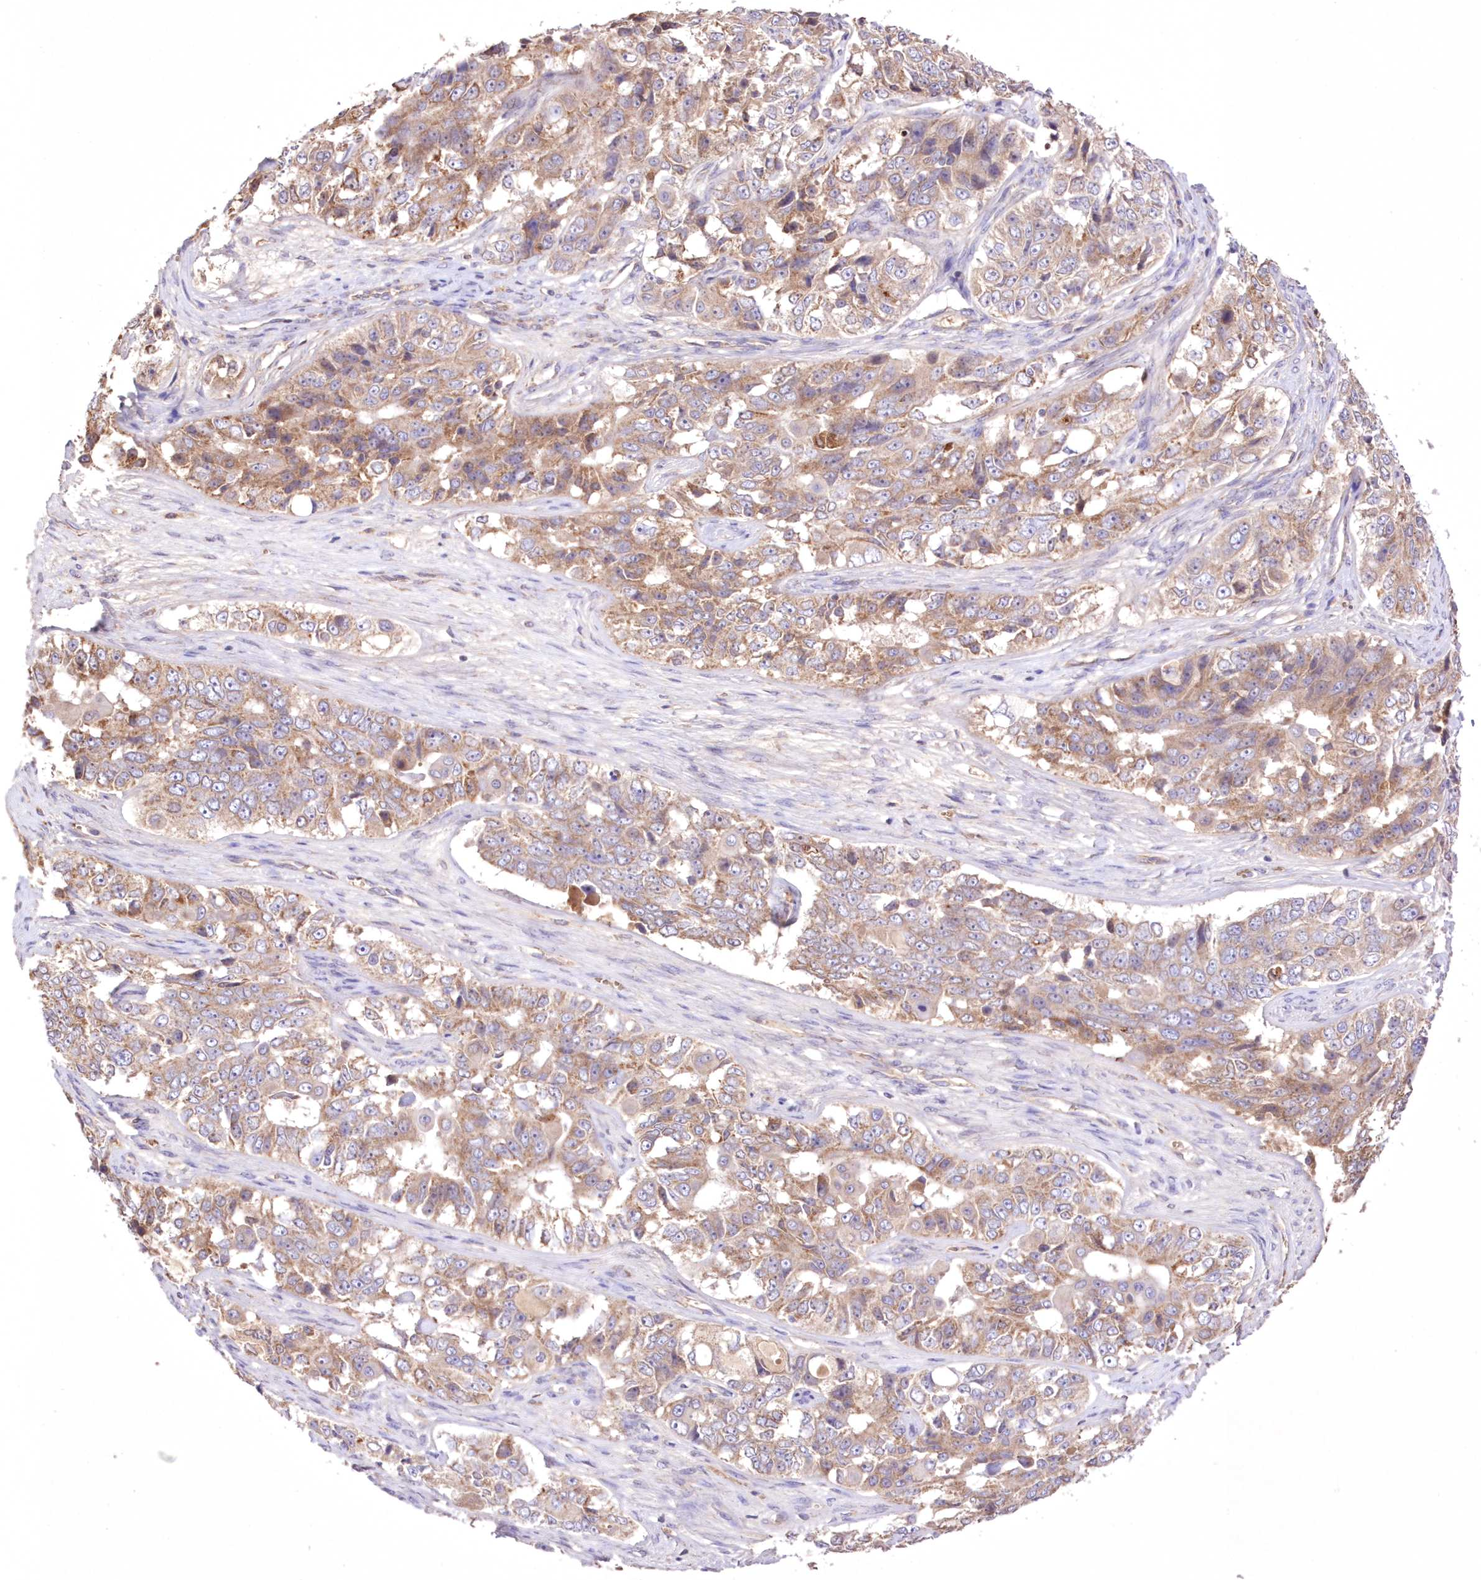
{"staining": {"intensity": "weak", "quantity": "25%-75%", "location": "cytoplasmic/membranous"}, "tissue": "ovarian cancer", "cell_type": "Tumor cells", "image_type": "cancer", "snomed": [{"axis": "morphology", "description": "Carcinoma, endometroid"}, {"axis": "topography", "description": "Ovary"}], "caption": "The histopathology image displays staining of ovarian endometroid carcinoma, revealing weak cytoplasmic/membranous protein staining (brown color) within tumor cells.", "gene": "FCHO2", "patient": {"sex": "female", "age": 51}}